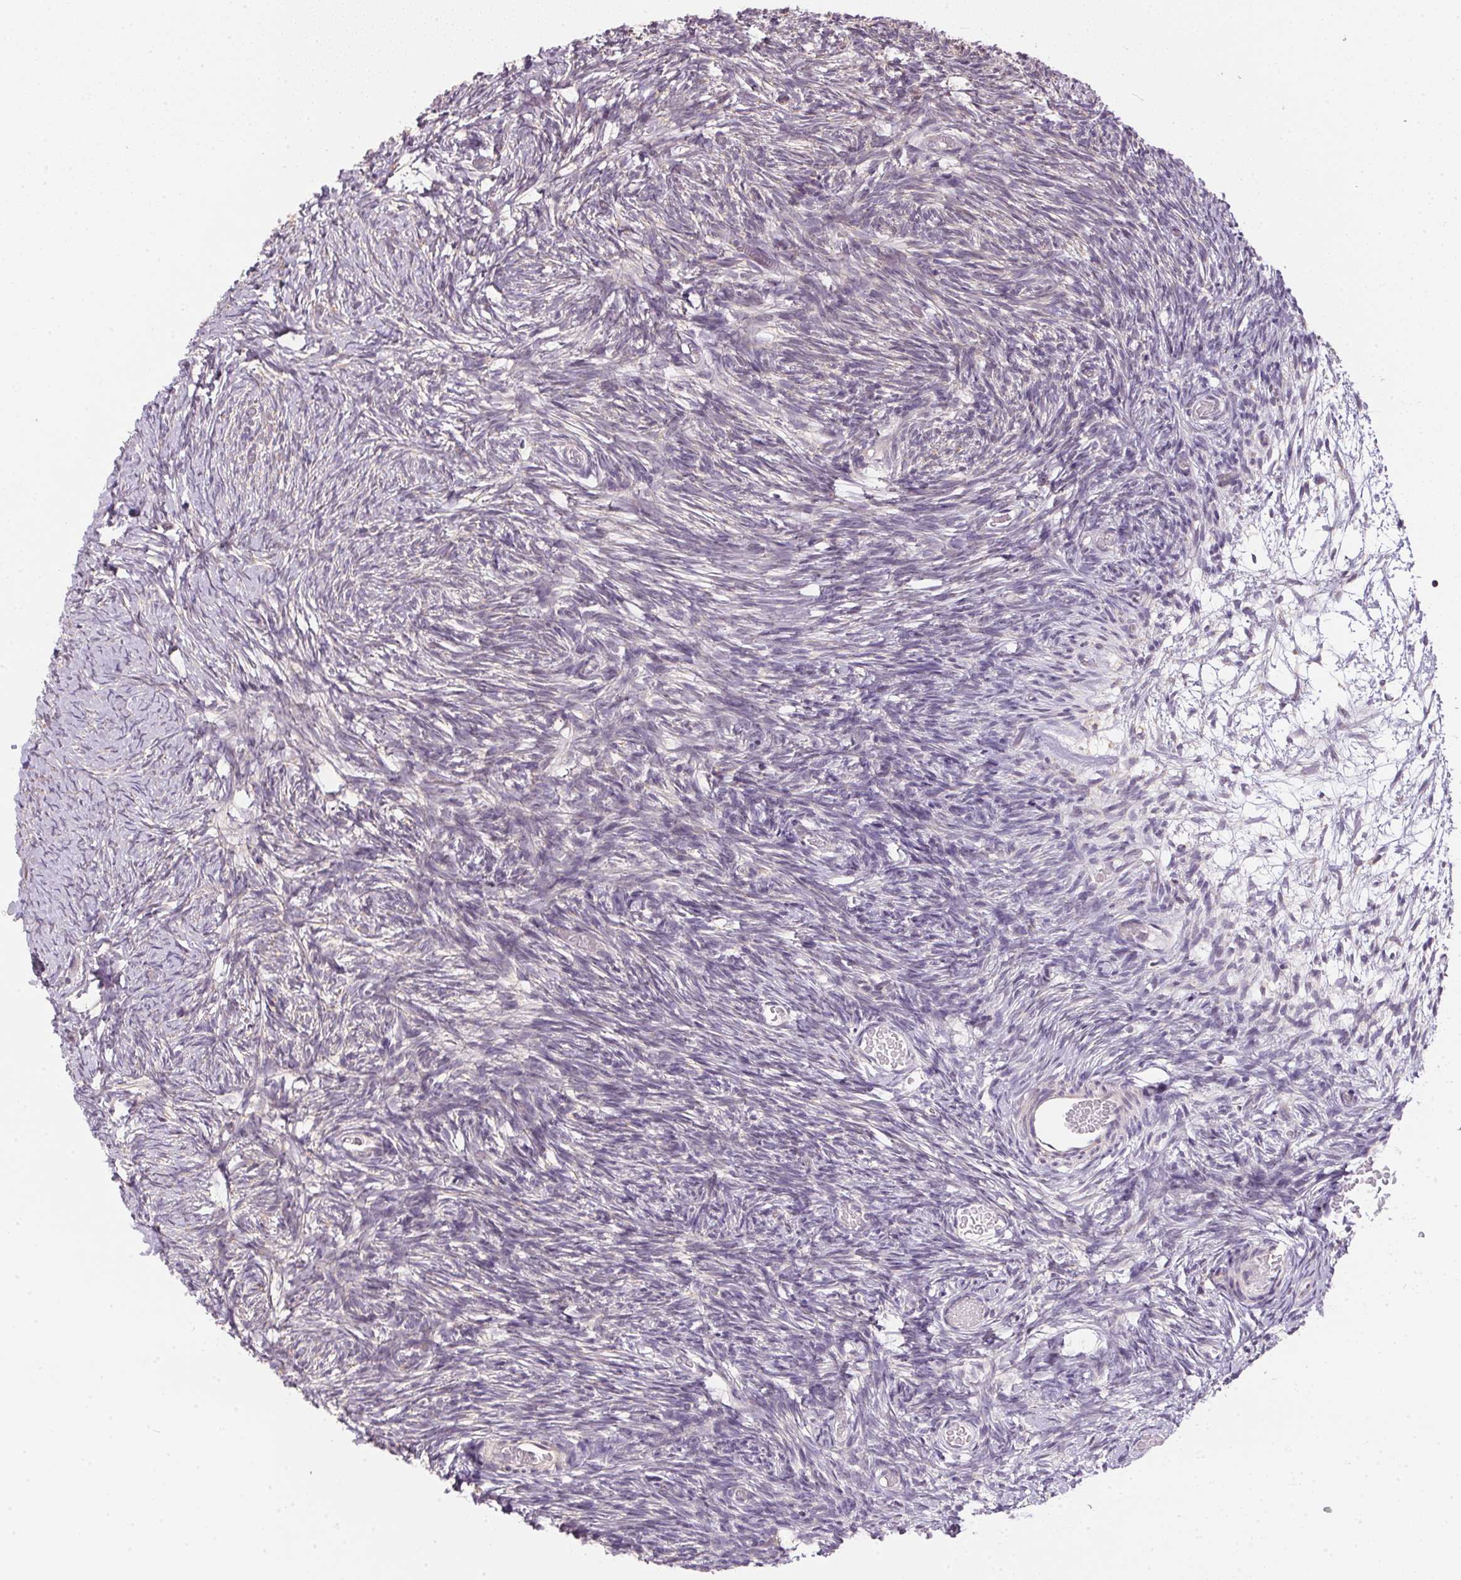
{"staining": {"intensity": "weak", "quantity": "<25%", "location": "cytoplasmic/membranous"}, "tissue": "ovary", "cell_type": "Ovarian stroma cells", "image_type": "normal", "snomed": [{"axis": "morphology", "description": "Normal tissue, NOS"}, {"axis": "topography", "description": "Ovary"}], "caption": "High power microscopy micrograph of an IHC histopathology image of normal ovary, revealing no significant expression in ovarian stroma cells.", "gene": "SC5D", "patient": {"sex": "female", "age": 39}}